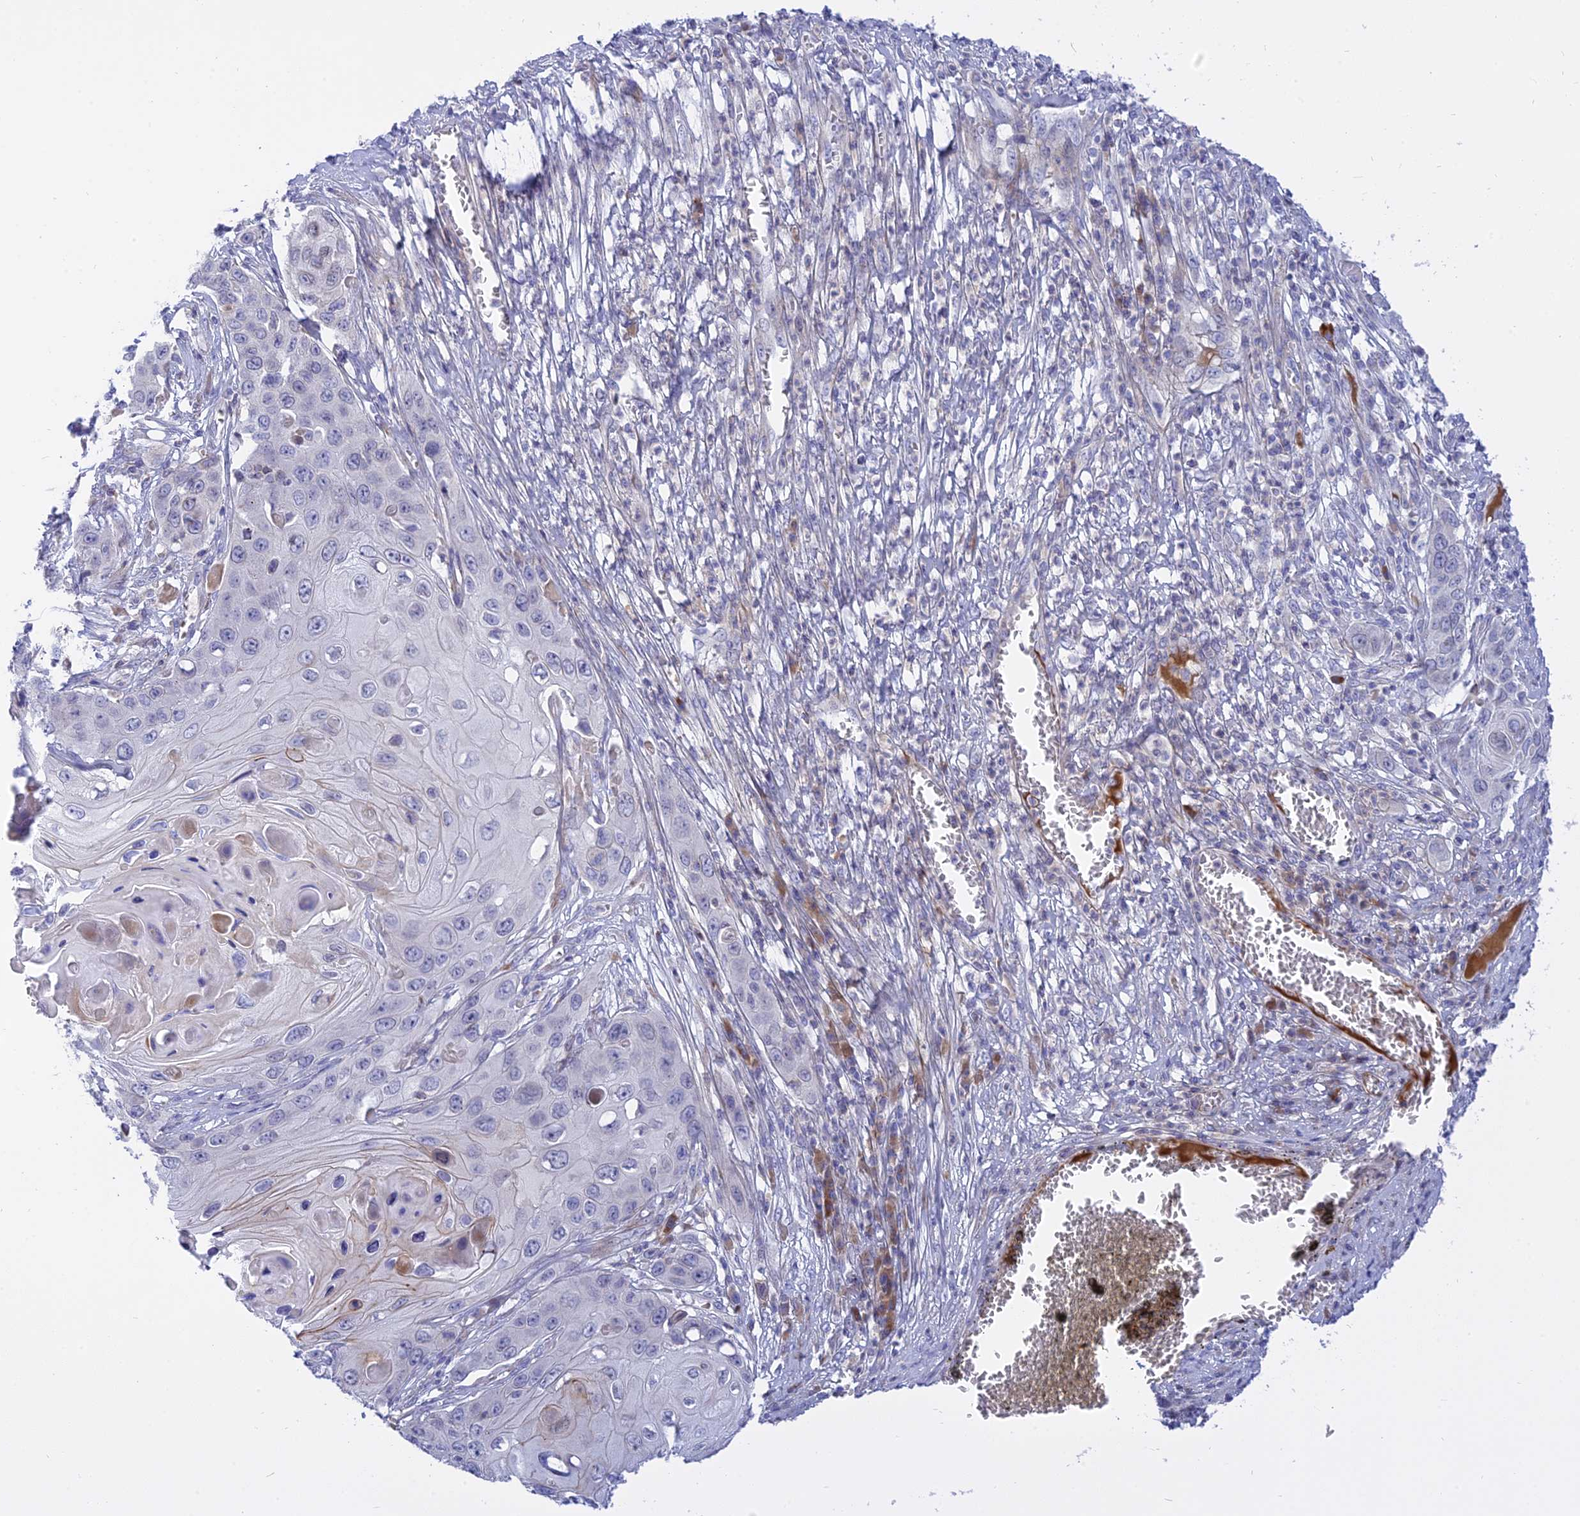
{"staining": {"intensity": "negative", "quantity": "none", "location": "none"}, "tissue": "skin cancer", "cell_type": "Tumor cells", "image_type": "cancer", "snomed": [{"axis": "morphology", "description": "Squamous cell carcinoma, NOS"}, {"axis": "topography", "description": "Skin"}], "caption": "Protein analysis of skin cancer demonstrates no significant positivity in tumor cells. (DAB immunohistochemistry, high magnification).", "gene": "MBD3L1", "patient": {"sex": "male", "age": 55}}